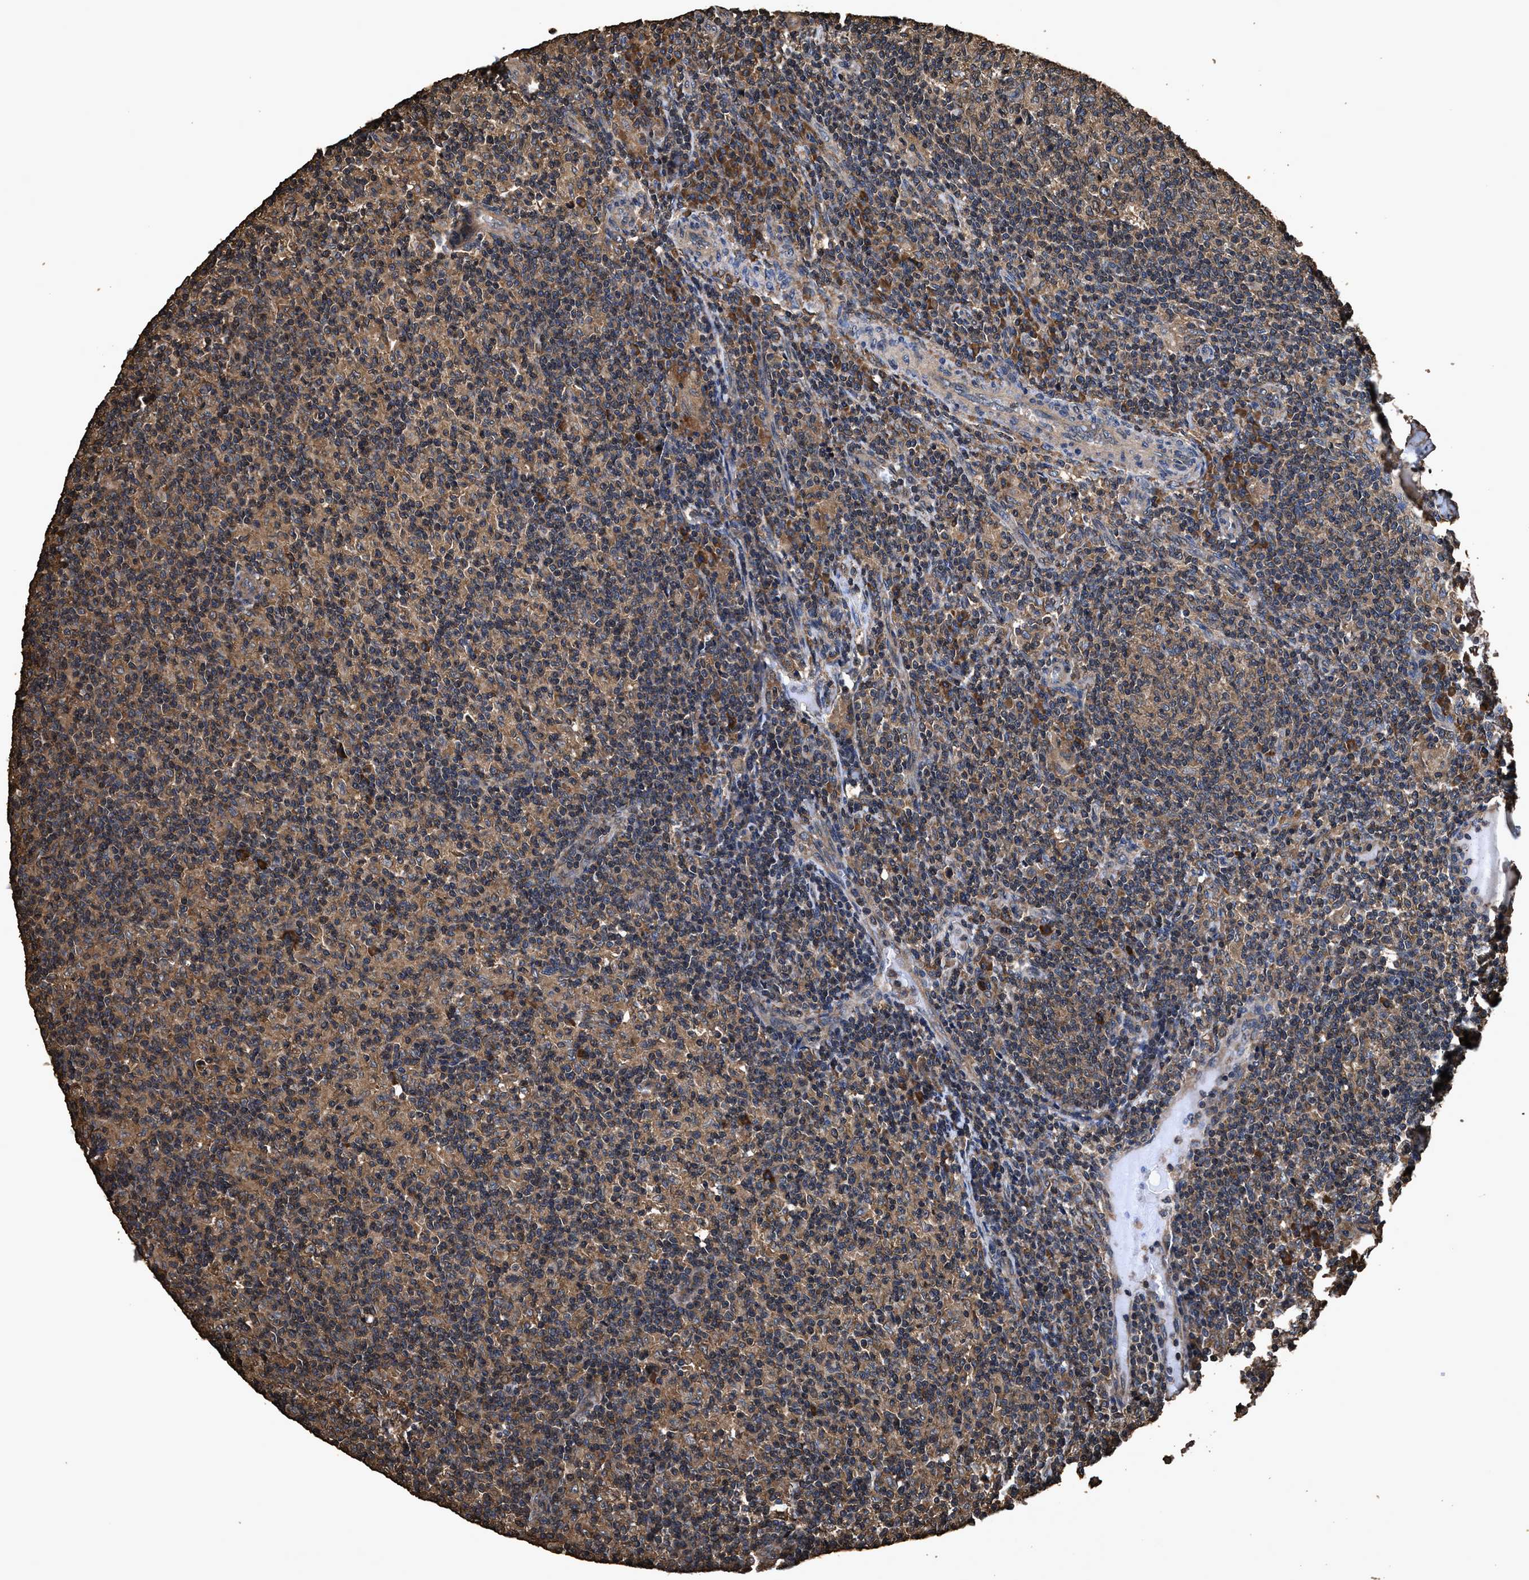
{"staining": {"intensity": "moderate", "quantity": ">75%", "location": "cytoplasmic/membranous"}, "tissue": "lymph node", "cell_type": "Germinal center cells", "image_type": "normal", "snomed": [{"axis": "morphology", "description": "Normal tissue, NOS"}, {"axis": "morphology", "description": "Inflammation, NOS"}, {"axis": "topography", "description": "Lymph node"}], "caption": "Immunohistochemistry (IHC) staining of normal lymph node, which displays medium levels of moderate cytoplasmic/membranous staining in approximately >75% of germinal center cells indicating moderate cytoplasmic/membranous protein expression. The staining was performed using DAB (brown) for protein detection and nuclei were counterstained in hematoxylin (blue).", "gene": "ZMYND19", "patient": {"sex": "male", "age": 55}}